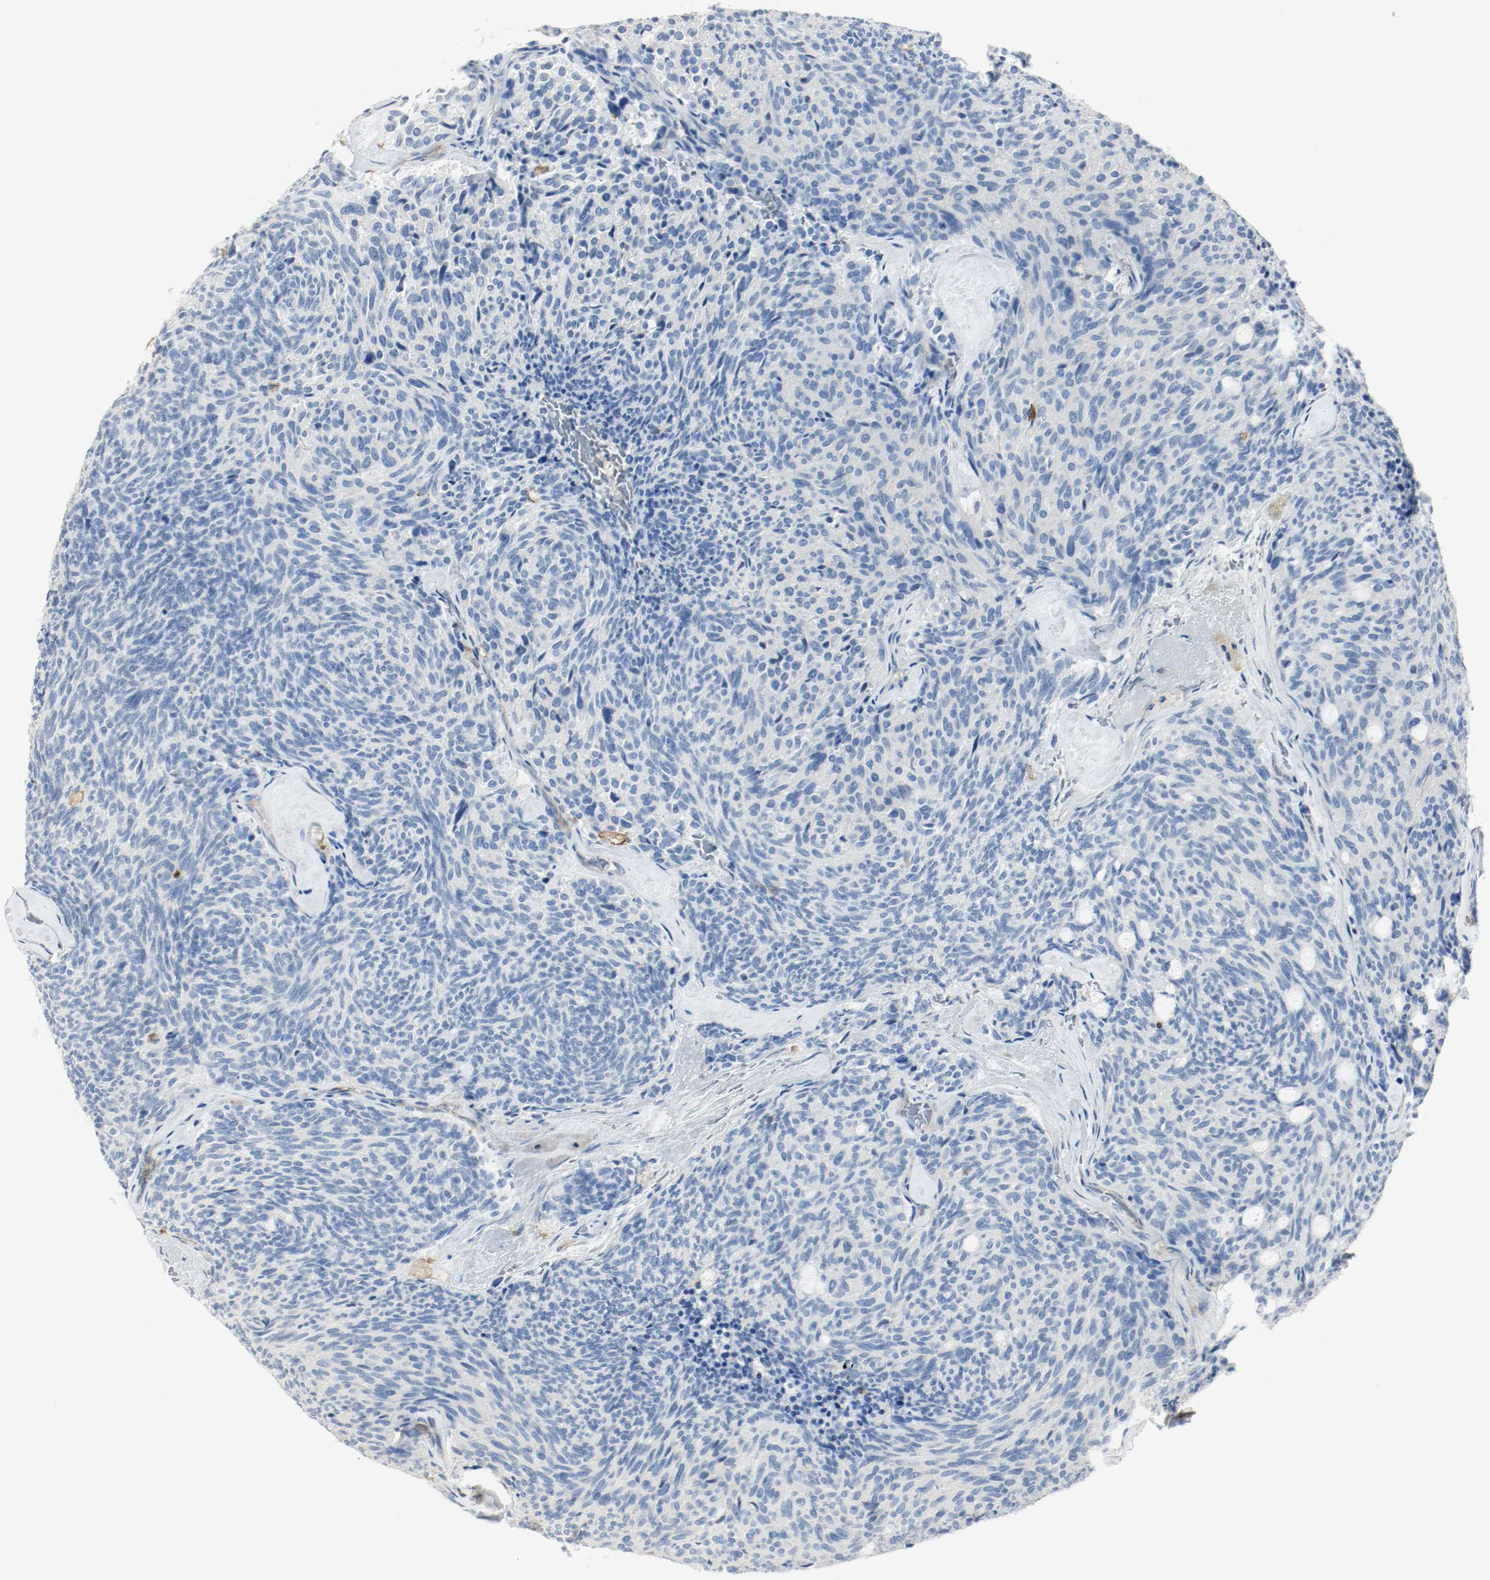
{"staining": {"intensity": "negative", "quantity": "none", "location": "none"}, "tissue": "carcinoid", "cell_type": "Tumor cells", "image_type": "cancer", "snomed": [{"axis": "morphology", "description": "Carcinoid, malignant, NOS"}, {"axis": "topography", "description": "Pancreas"}], "caption": "High power microscopy histopathology image of an IHC image of carcinoid, revealing no significant expression in tumor cells.", "gene": "ARPC1B", "patient": {"sex": "female", "age": 54}}